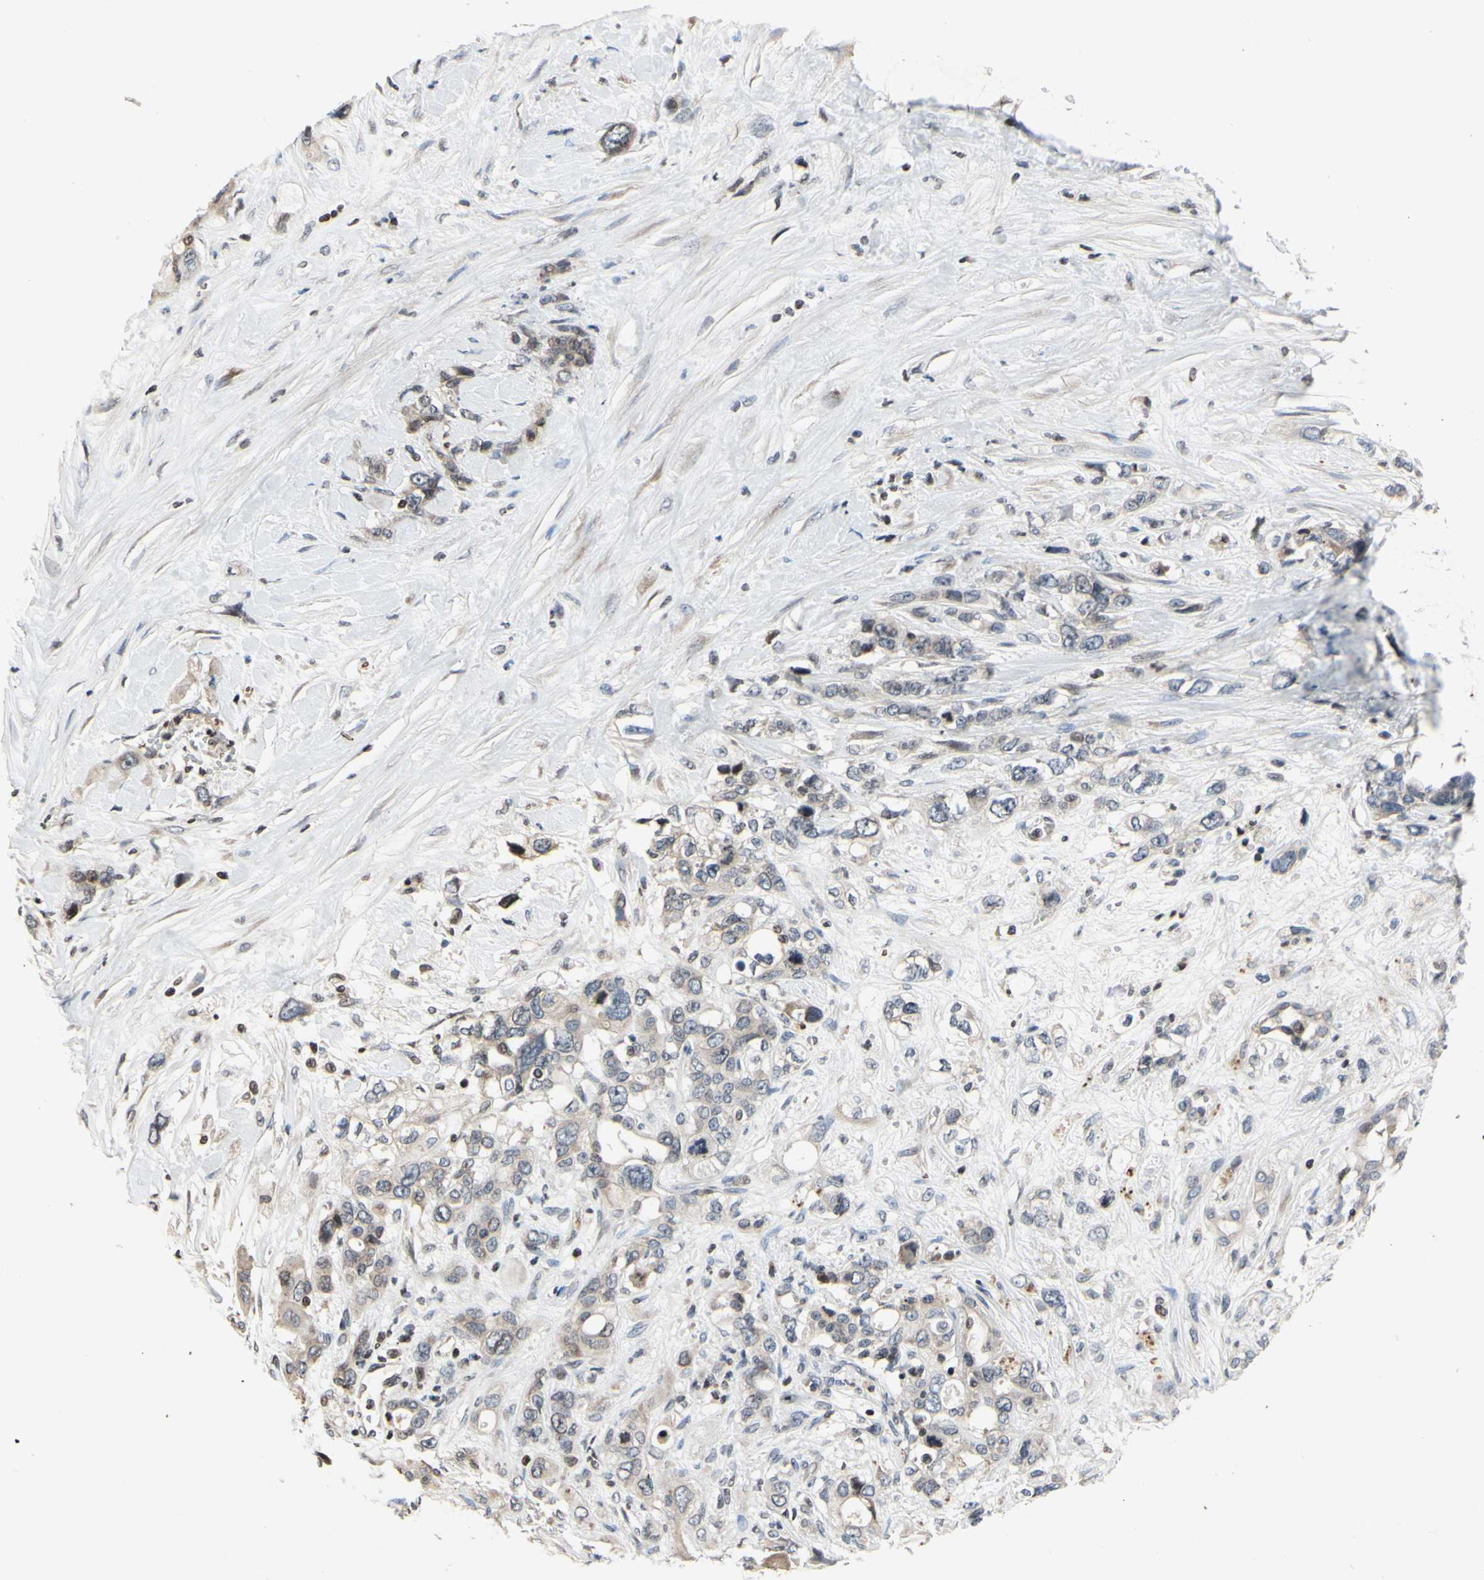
{"staining": {"intensity": "negative", "quantity": "none", "location": "none"}, "tissue": "pancreatic cancer", "cell_type": "Tumor cells", "image_type": "cancer", "snomed": [{"axis": "morphology", "description": "Adenocarcinoma, NOS"}, {"axis": "topography", "description": "Pancreas"}], "caption": "Immunohistochemistry of human pancreatic cancer shows no expression in tumor cells.", "gene": "ARG1", "patient": {"sex": "male", "age": 46}}